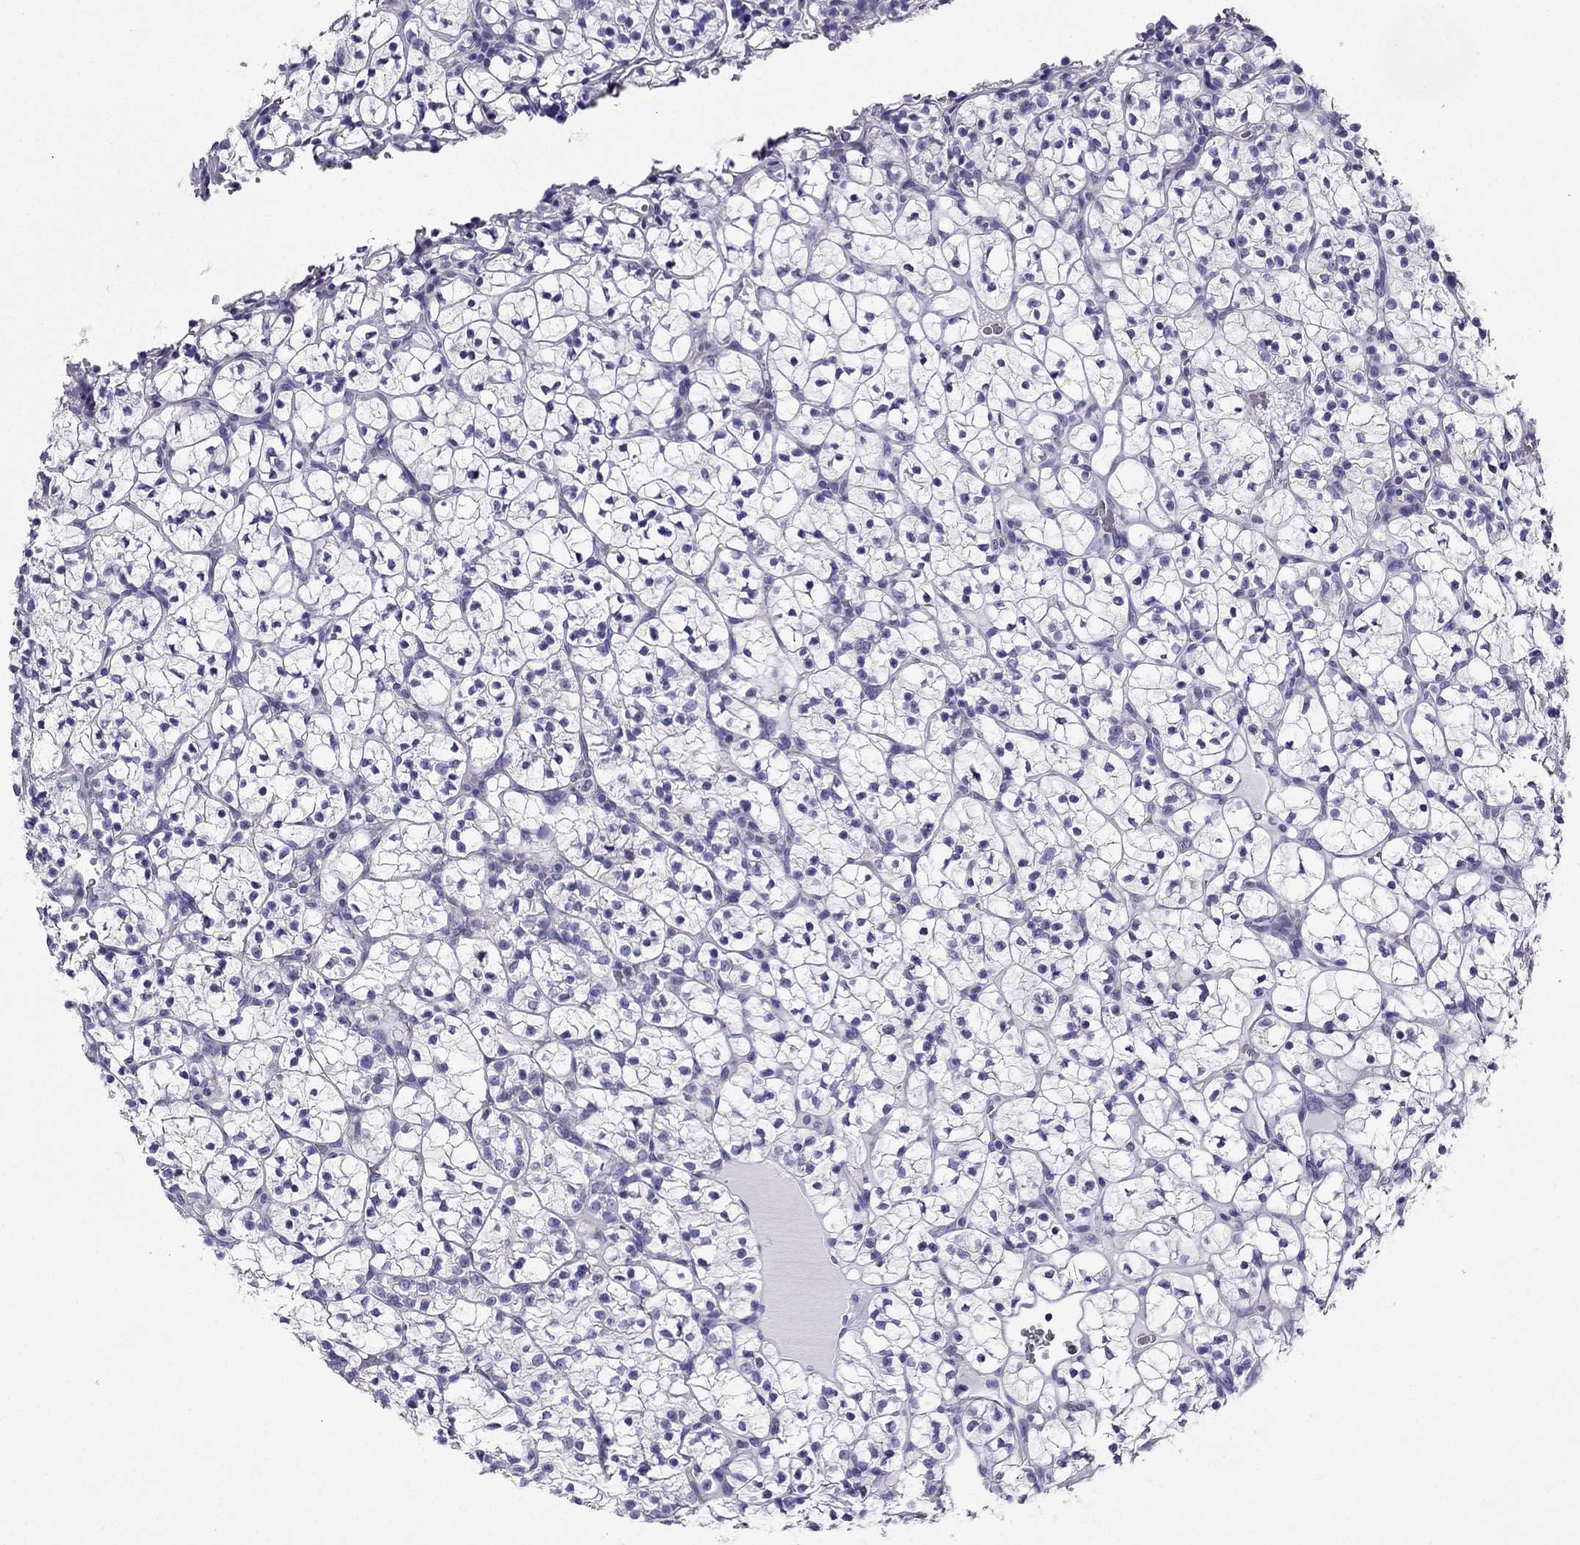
{"staining": {"intensity": "negative", "quantity": "none", "location": "none"}, "tissue": "renal cancer", "cell_type": "Tumor cells", "image_type": "cancer", "snomed": [{"axis": "morphology", "description": "Adenocarcinoma, NOS"}, {"axis": "topography", "description": "Kidney"}], "caption": "Renal cancer stained for a protein using IHC reveals no expression tumor cells.", "gene": "KIF5A", "patient": {"sex": "female", "age": 89}}